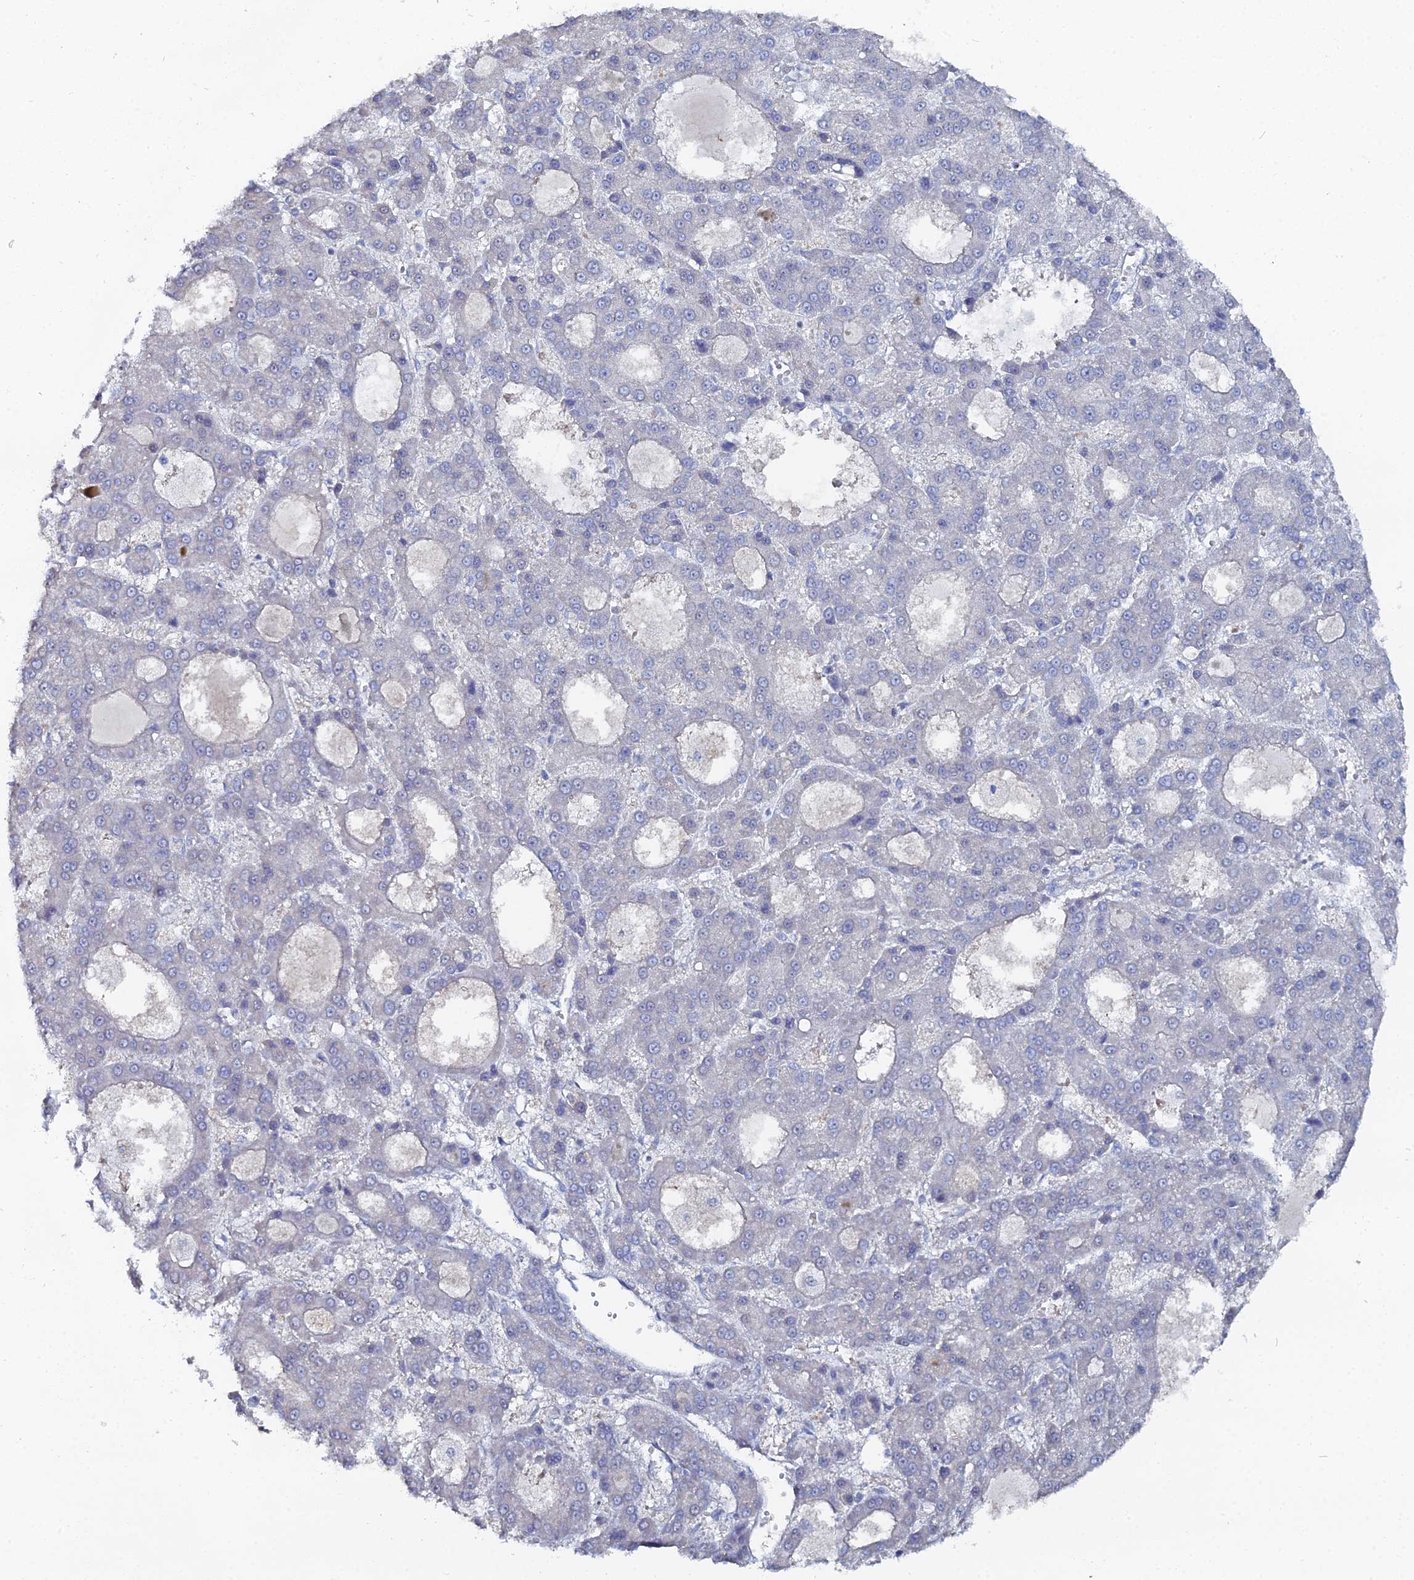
{"staining": {"intensity": "negative", "quantity": "none", "location": "none"}, "tissue": "liver cancer", "cell_type": "Tumor cells", "image_type": "cancer", "snomed": [{"axis": "morphology", "description": "Carcinoma, Hepatocellular, NOS"}, {"axis": "topography", "description": "Liver"}], "caption": "High magnification brightfield microscopy of hepatocellular carcinoma (liver) stained with DAB (brown) and counterstained with hematoxylin (blue): tumor cells show no significant expression.", "gene": "THAP4", "patient": {"sex": "male", "age": 70}}